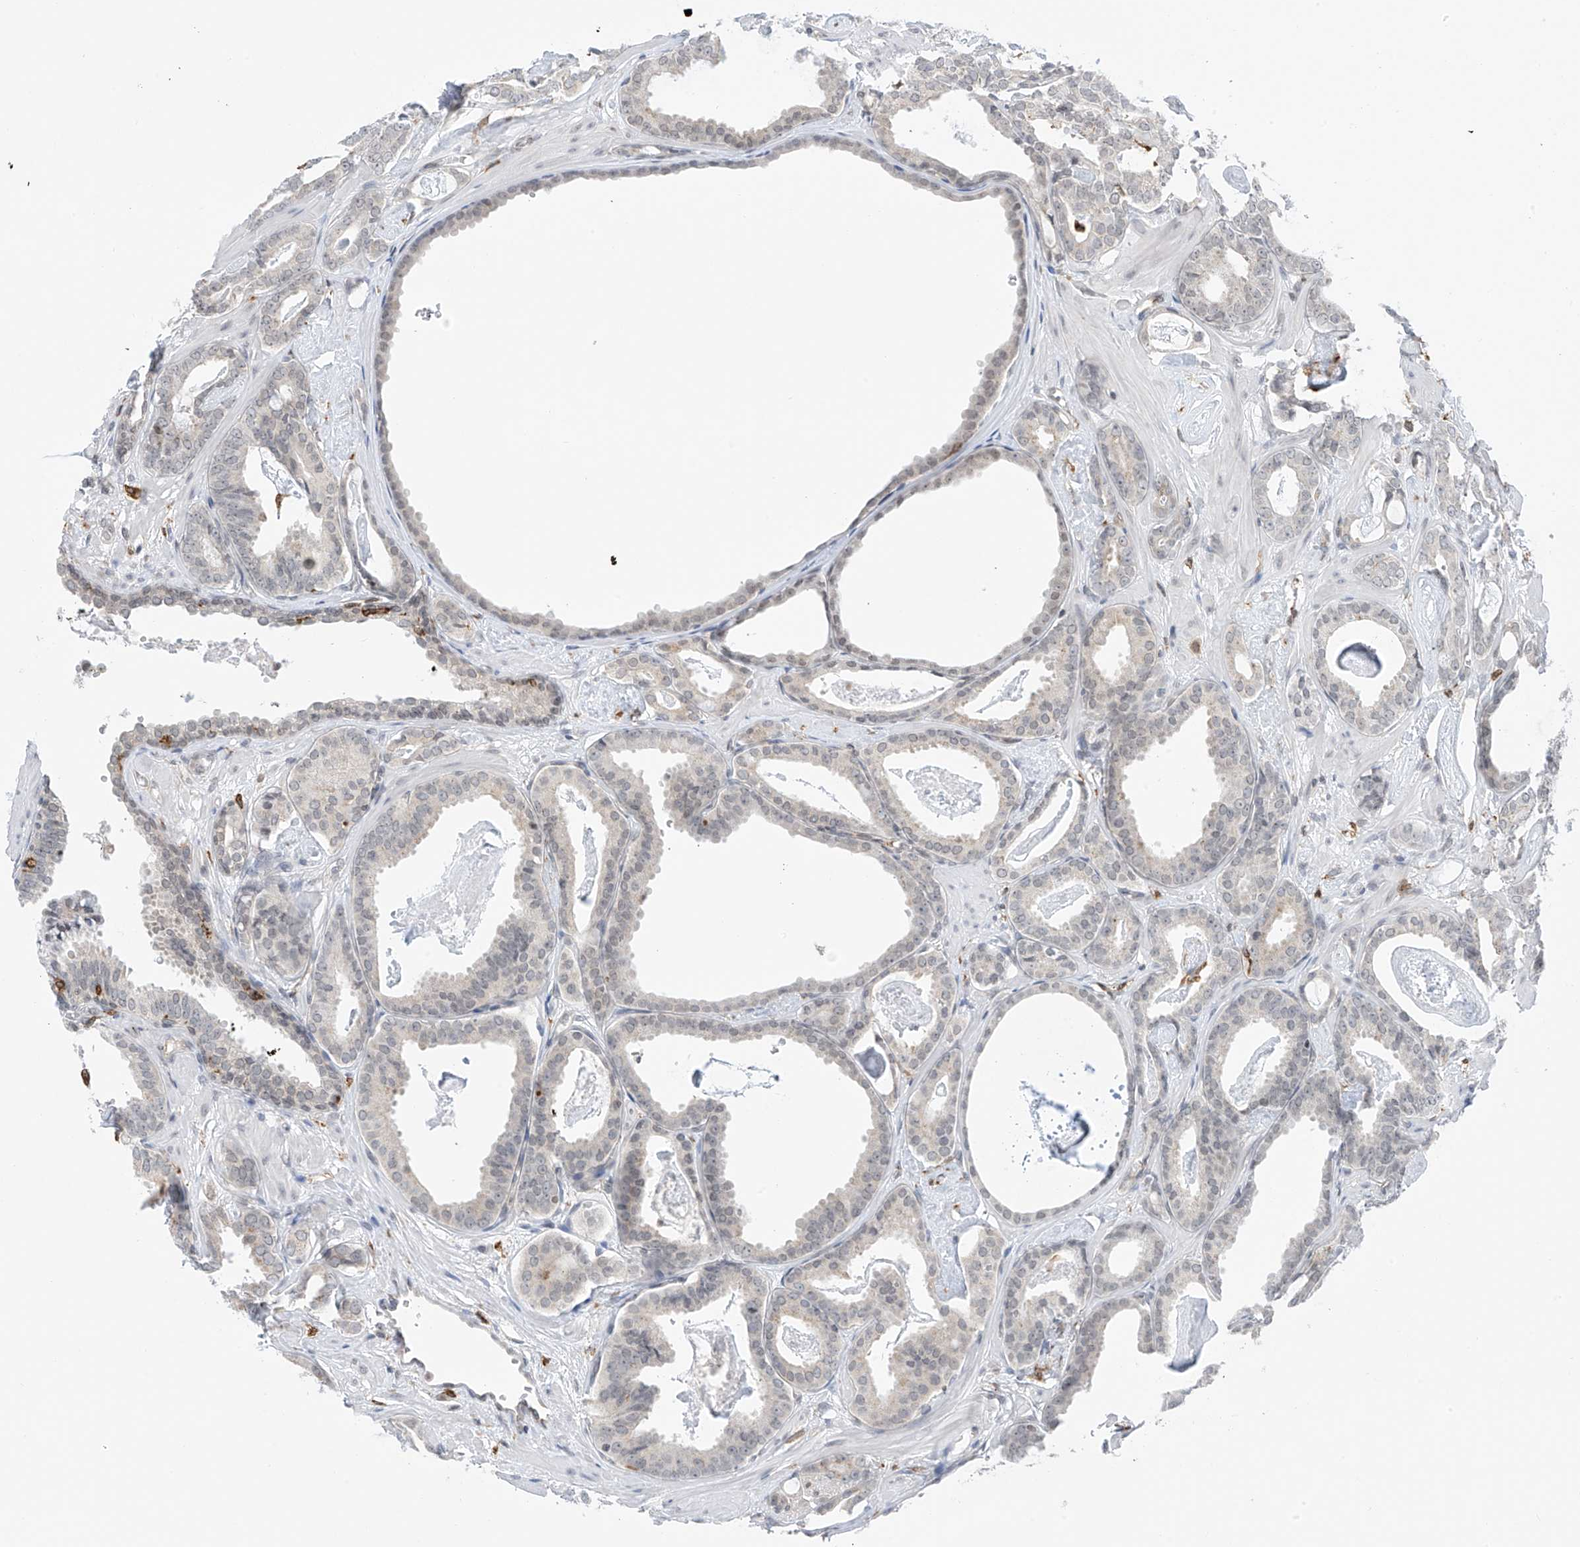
{"staining": {"intensity": "negative", "quantity": "none", "location": "none"}, "tissue": "prostate cancer", "cell_type": "Tumor cells", "image_type": "cancer", "snomed": [{"axis": "morphology", "description": "Adenocarcinoma, Low grade"}, {"axis": "topography", "description": "Prostate"}], "caption": "There is no significant positivity in tumor cells of prostate adenocarcinoma (low-grade).", "gene": "TBXAS1", "patient": {"sex": "male", "age": 53}}